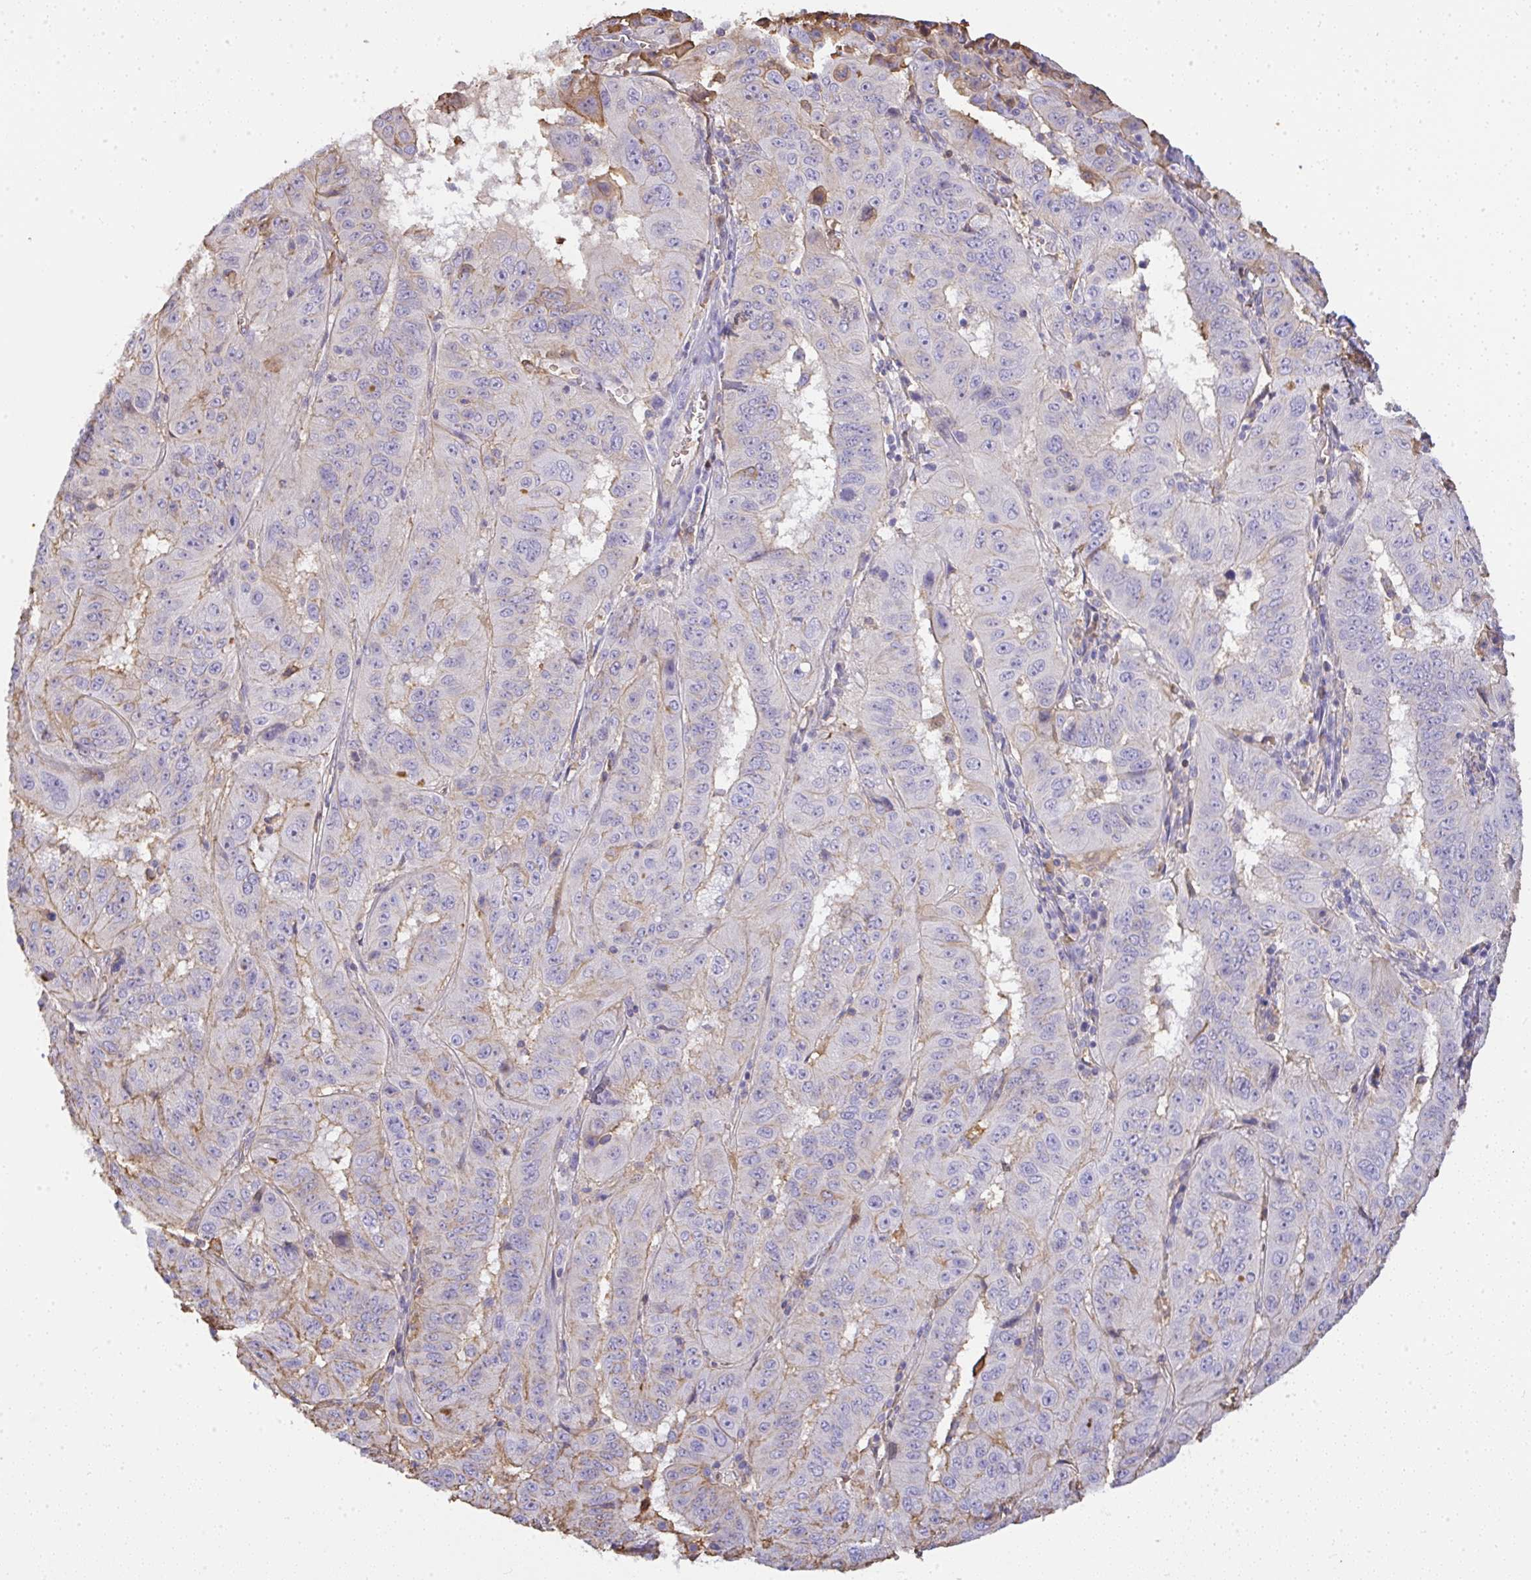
{"staining": {"intensity": "weak", "quantity": "25%-75%", "location": "cytoplasmic/membranous"}, "tissue": "pancreatic cancer", "cell_type": "Tumor cells", "image_type": "cancer", "snomed": [{"axis": "morphology", "description": "Adenocarcinoma, NOS"}, {"axis": "topography", "description": "Pancreas"}], "caption": "Immunohistochemical staining of human pancreatic cancer displays low levels of weak cytoplasmic/membranous protein expression in approximately 25%-75% of tumor cells.", "gene": "SMYD5", "patient": {"sex": "male", "age": 63}}